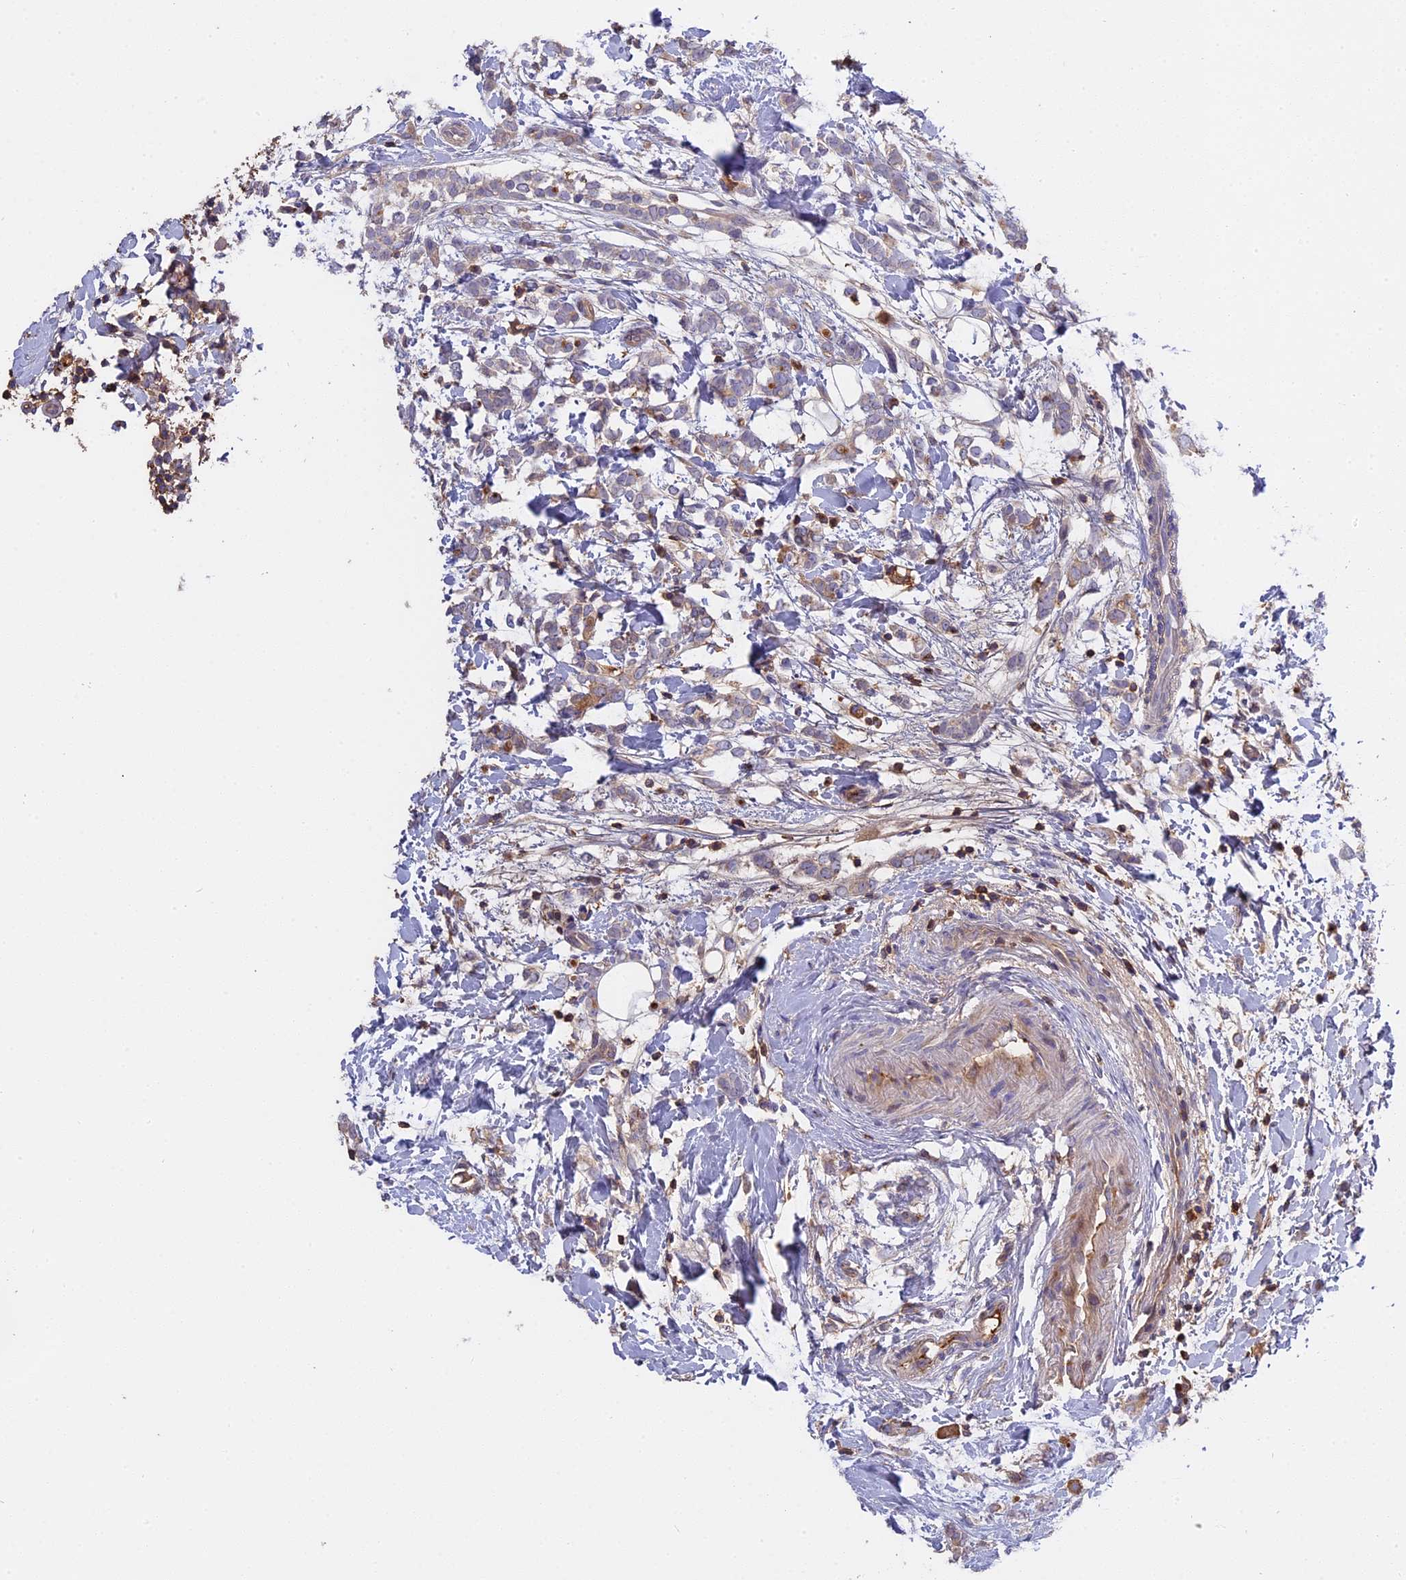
{"staining": {"intensity": "moderate", "quantity": "<25%", "location": "cytoplasmic/membranous"}, "tissue": "breast cancer", "cell_type": "Tumor cells", "image_type": "cancer", "snomed": [{"axis": "morphology", "description": "Normal tissue, NOS"}, {"axis": "morphology", "description": "Lobular carcinoma"}, {"axis": "topography", "description": "Breast"}], "caption": "Immunohistochemical staining of human breast lobular carcinoma demonstrates low levels of moderate cytoplasmic/membranous protein positivity in about <25% of tumor cells. (IHC, brightfield microscopy, high magnification).", "gene": "CFAP119", "patient": {"sex": "female", "age": 47}}